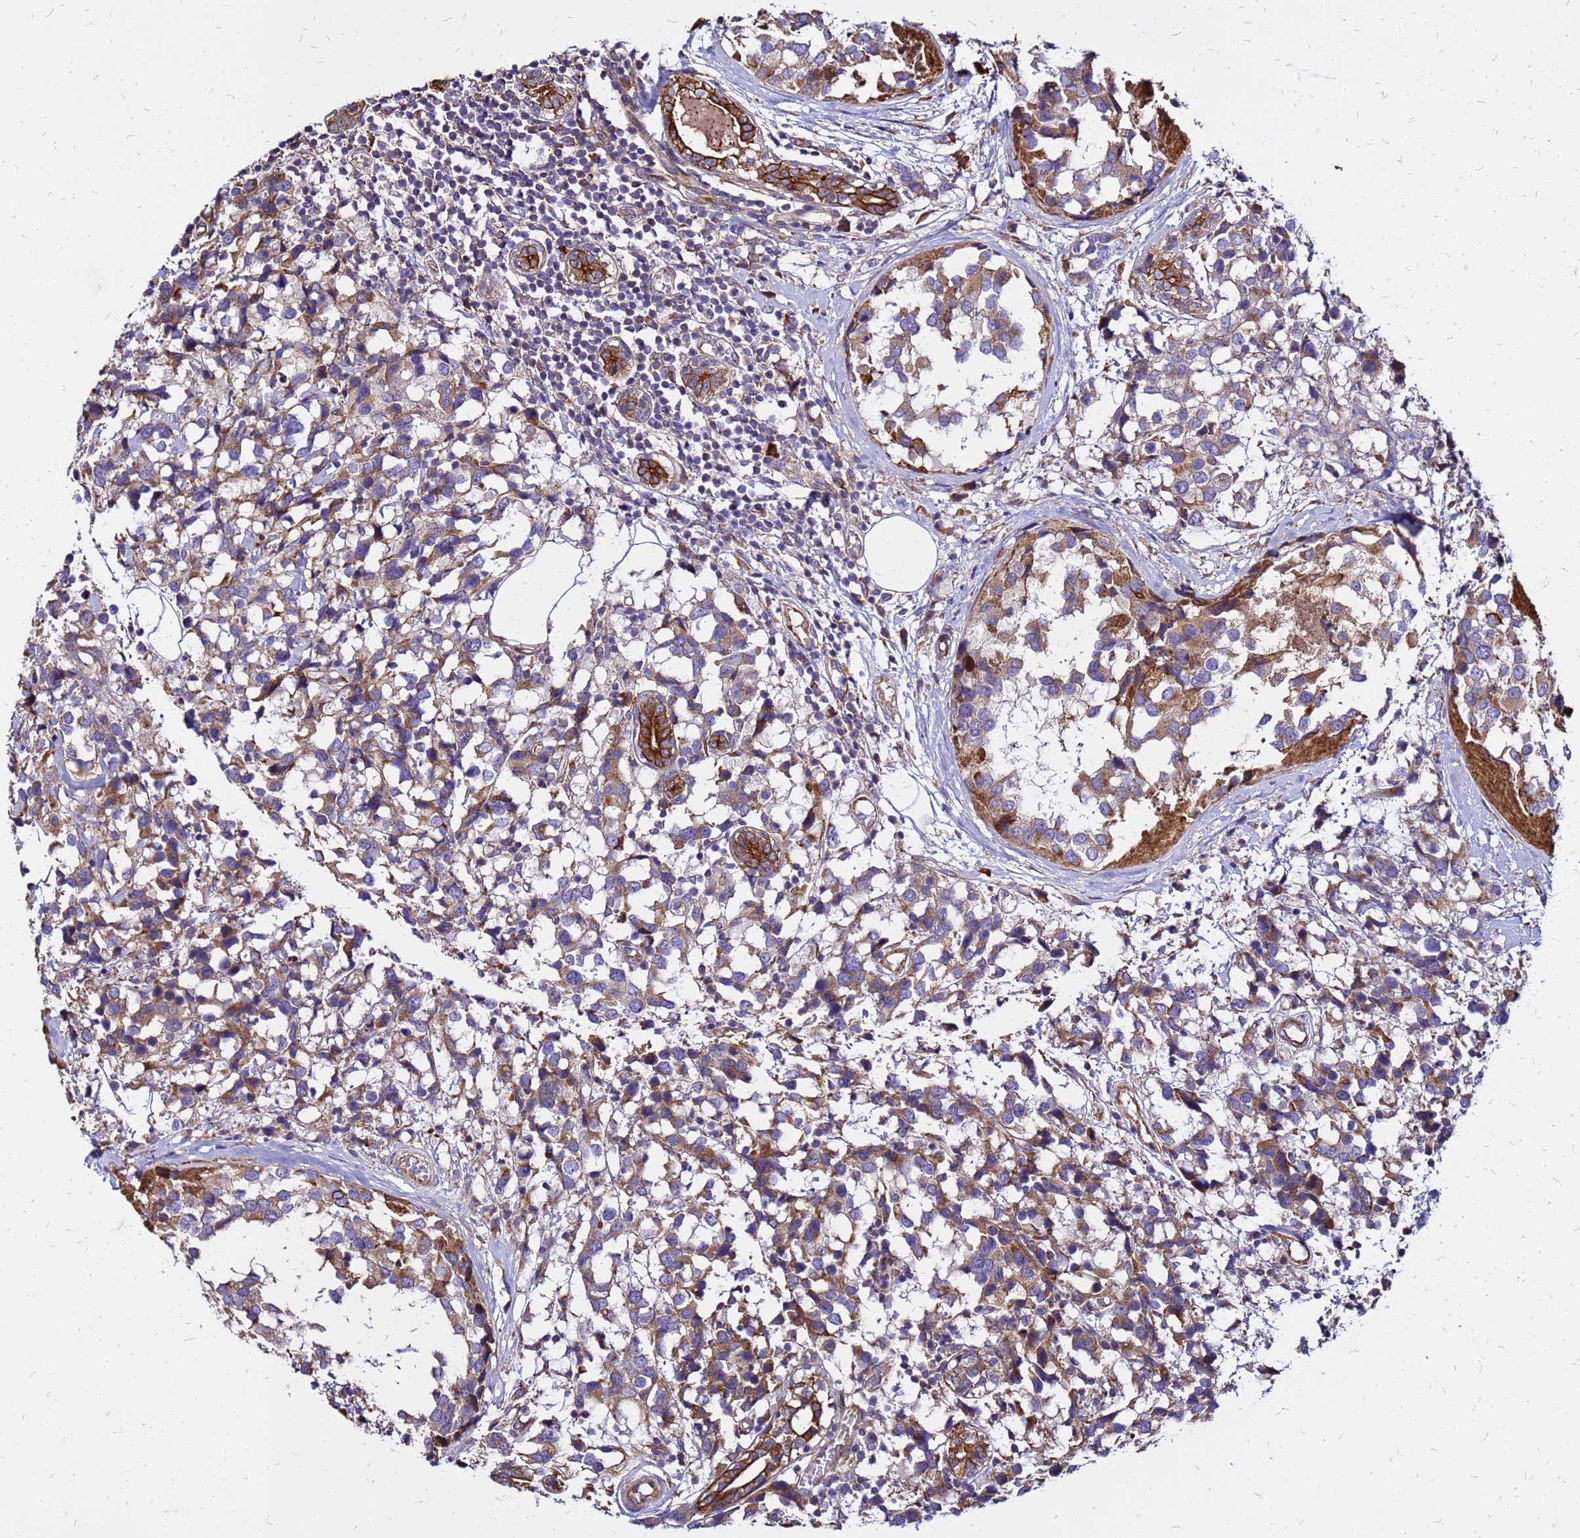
{"staining": {"intensity": "moderate", "quantity": "25%-75%", "location": "cytoplasmic/membranous"}, "tissue": "breast cancer", "cell_type": "Tumor cells", "image_type": "cancer", "snomed": [{"axis": "morphology", "description": "Lobular carcinoma"}, {"axis": "topography", "description": "Breast"}], "caption": "Immunohistochemical staining of human breast cancer demonstrates medium levels of moderate cytoplasmic/membranous positivity in about 25%-75% of tumor cells.", "gene": "VMO1", "patient": {"sex": "female", "age": 59}}